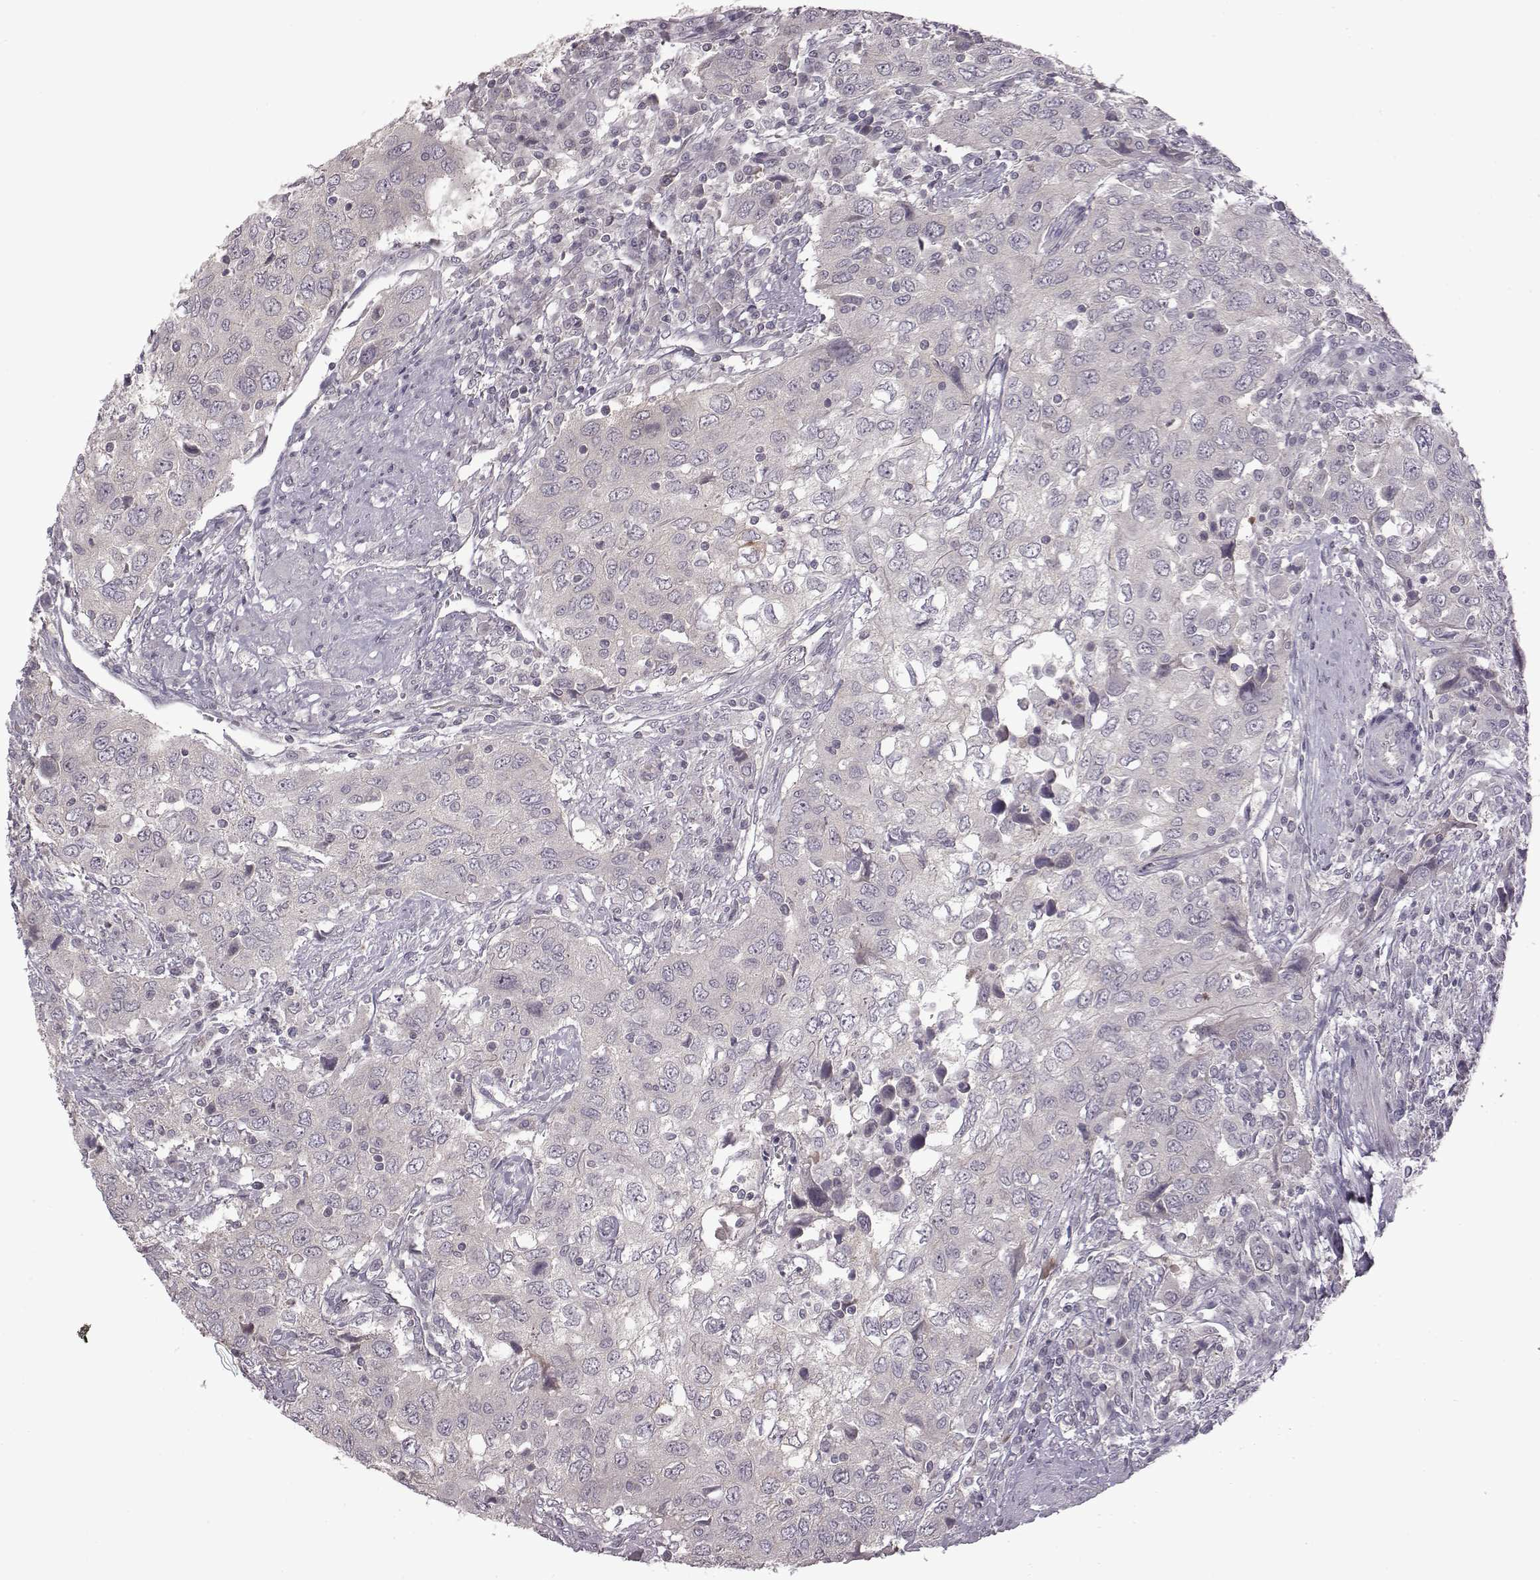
{"staining": {"intensity": "negative", "quantity": "none", "location": "none"}, "tissue": "urothelial cancer", "cell_type": "Tumor cells", "image_type": "cancer", "snomed": [{"axis": "morphology", "description": "Urothelial carcinoma, High grade"}, {"axis": "topography", "description": "Urinary bladder"}], "caption": "Tumor cells are negative for protein expression in human urothelial carcinoma (high-grade).", "gene": "BICDL1", "patient": {"sex": "male", "age": 76}}